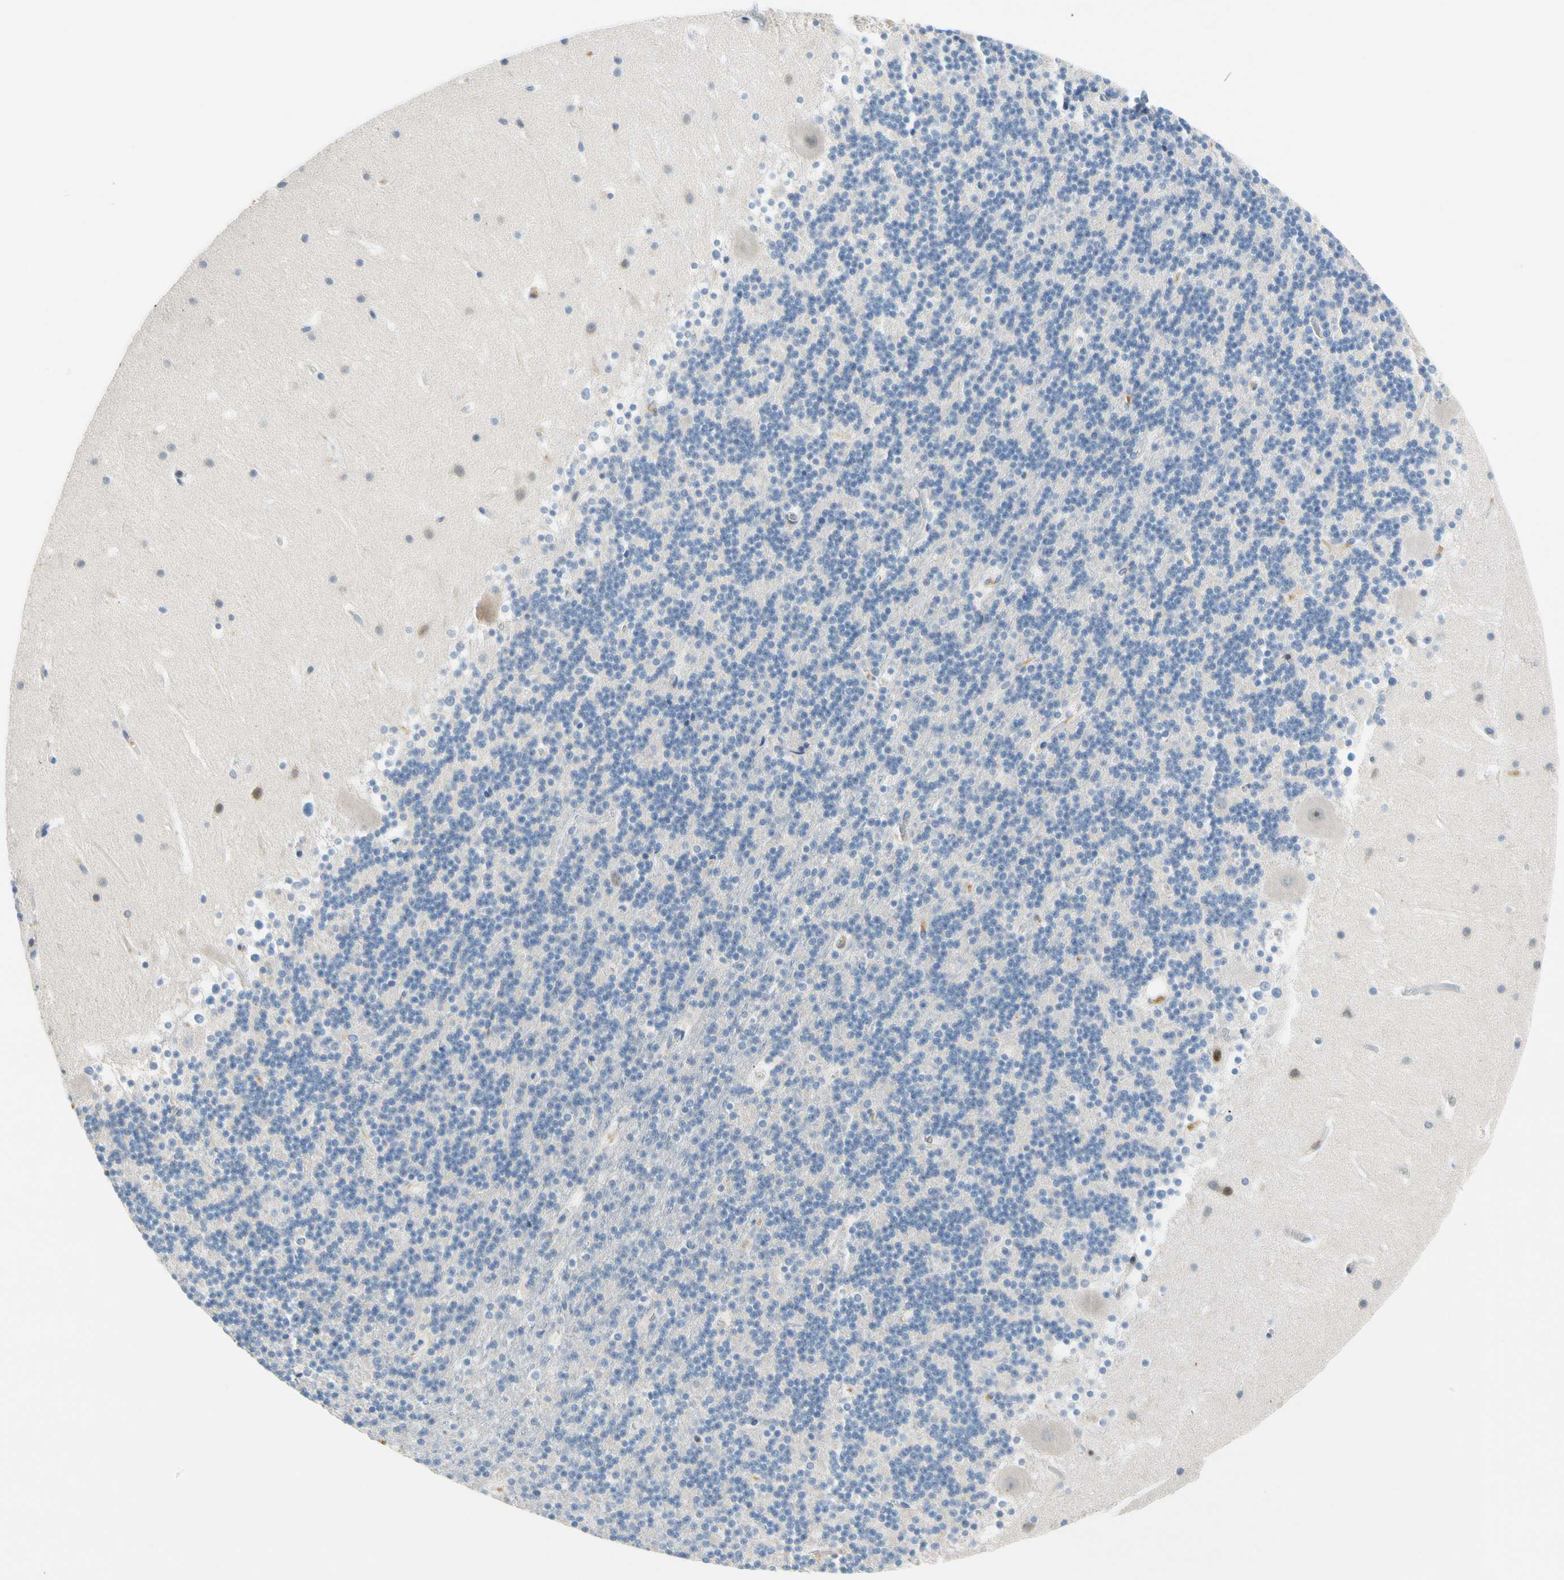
{"staining": {"intensity": "negative", "quantity": "none", "location": "none"}, "tissue": "cerebellum", "cell_type": "Cells in granular layer", "image_type": "normal", "snomed": [{"axis": "morphology", "description": "Normal tissue, NOS"}, {"axis": "topography", "description": "Cerebellum"}], "caption": "Histopathology image shows no protein staining in cells in granular layer of normal cerebellum. (Immunohistochemistry (ihc), brightfield microscopy, high magnification).", "gene": "SP140", "patient": {"sex": "male", "age": 45}}